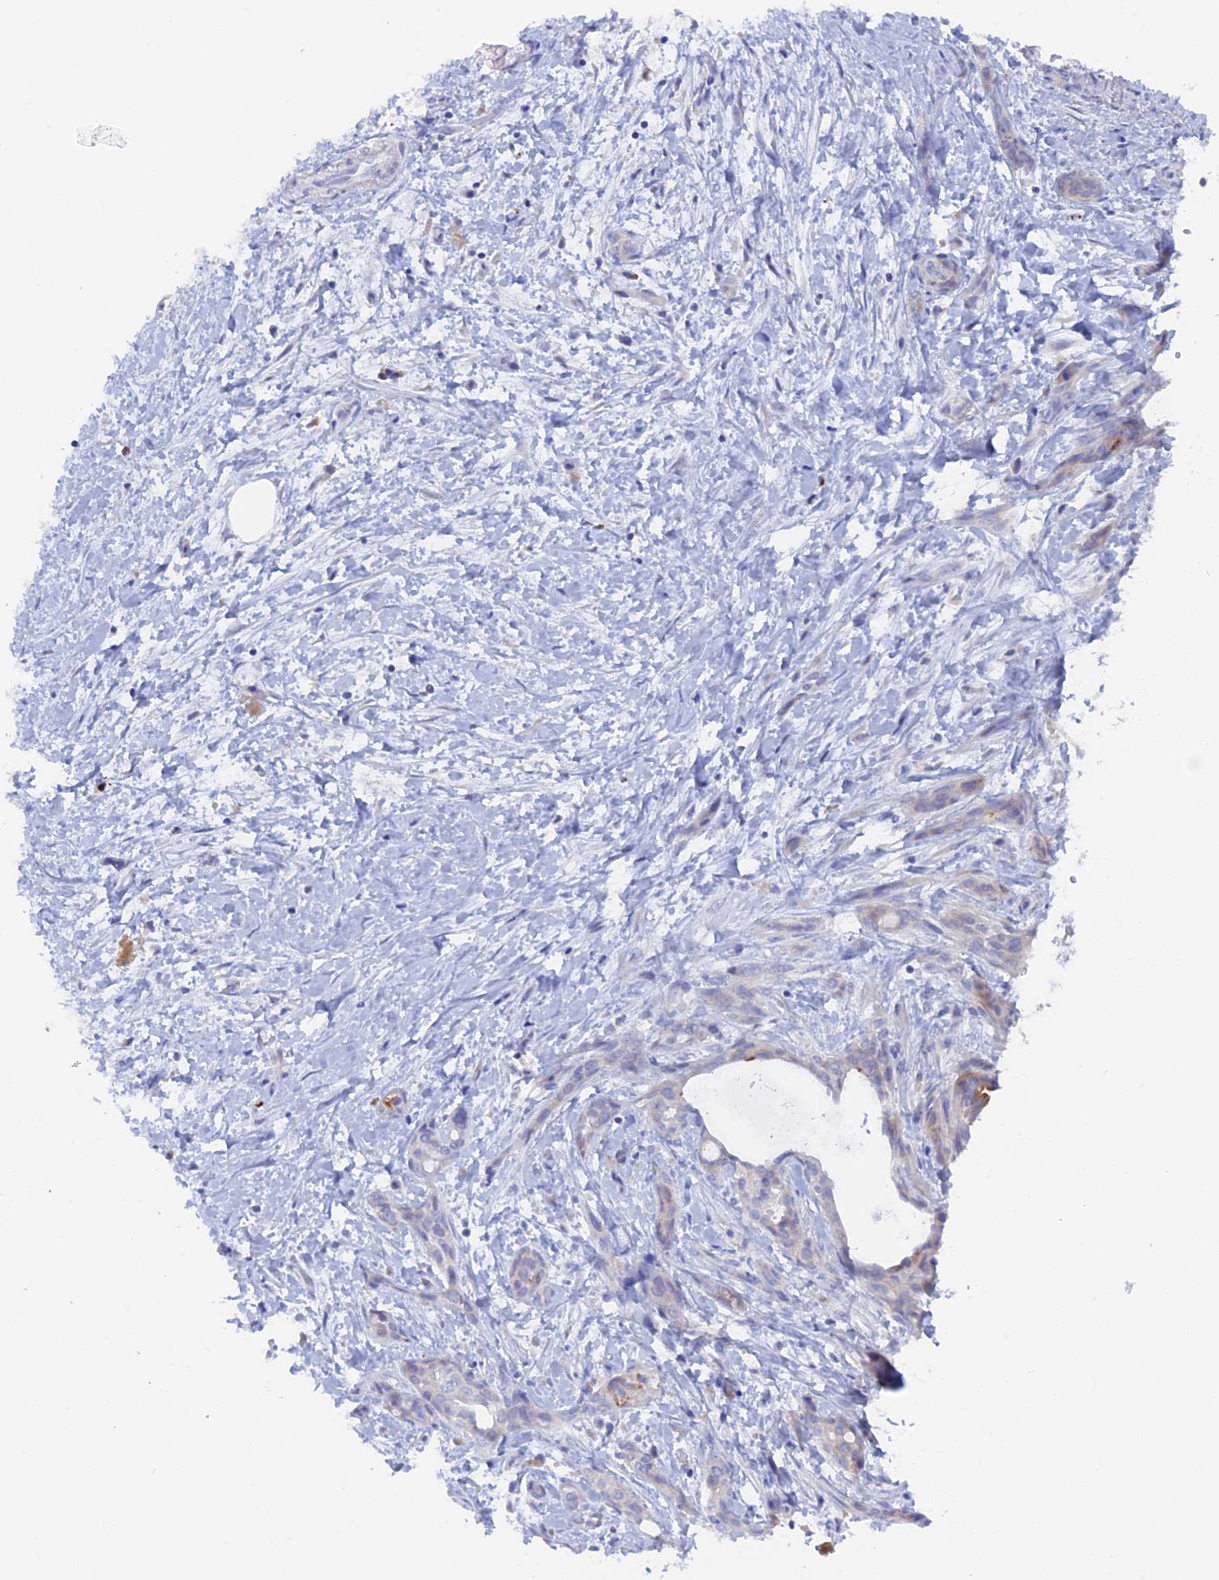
{"staining": {"intensity": "negative", "quantity": "none", "location": "none"}, "tissue": "pancreatic cancer", "cell_type": "Tumor cells", "image_type": "cancer", "snomed": [{"axis": "morphology", "description": "Normal tissue, NOS"}, {"axis": "morphology", "description": "Adenocarcinoma, NOS"}, {"axis": "topography", "description": "Pancreas"}, {"axis": "topography", "description": "Peripheral nerve tissue"}], "caption": "Protein analysis of adenocarcinoma (pancreatic) reveals no significant staining in tumor cells.", "gene": "DACT3", "patient": {"sex": "female", "age": 63}}